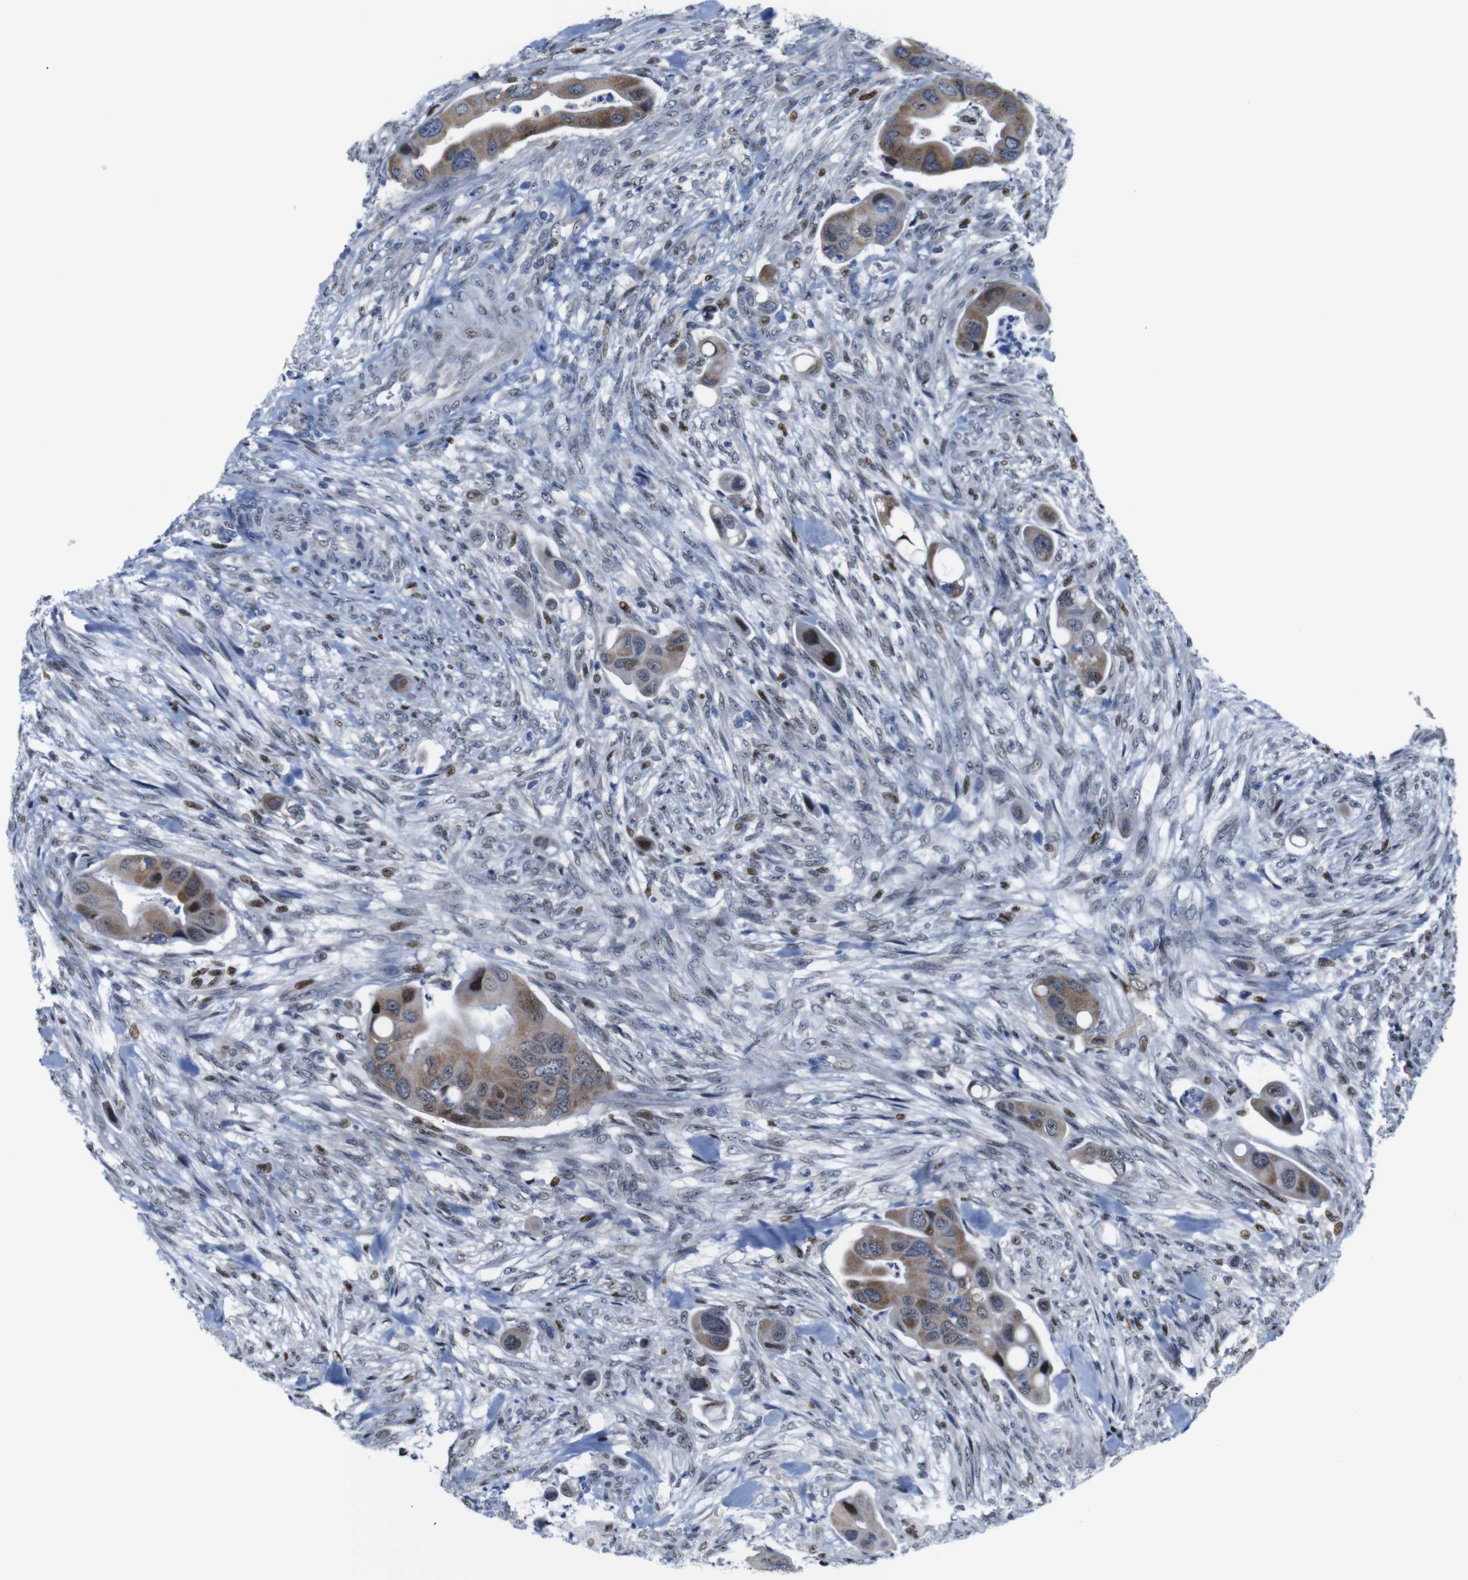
{"staining": {"intensity": "moderate", "quantity": ">75%", "location": "cytoplasmic/membranous,nuclear"}, "tissue": "colorectal cancer", "cell_type": "Tumor cells", "image_type": "cancer", "snomed": [{"axis": "morphology", "description": "Adenocarcinoma, NOS"}, {"axis": "topography", "description": "Rectum"}], "caption": "DAB (3,3'-diaminobenzidine) immunohistochemical staining of colorectal cancer (adenocarcinoma) shows moderate cytoplasmic/membranous and nuclear protein staining in about >75% of tumor cells. Nuclei are stained in blue.", "gene": "GATA6", "patient": {"sex": "female", "age": 57}}